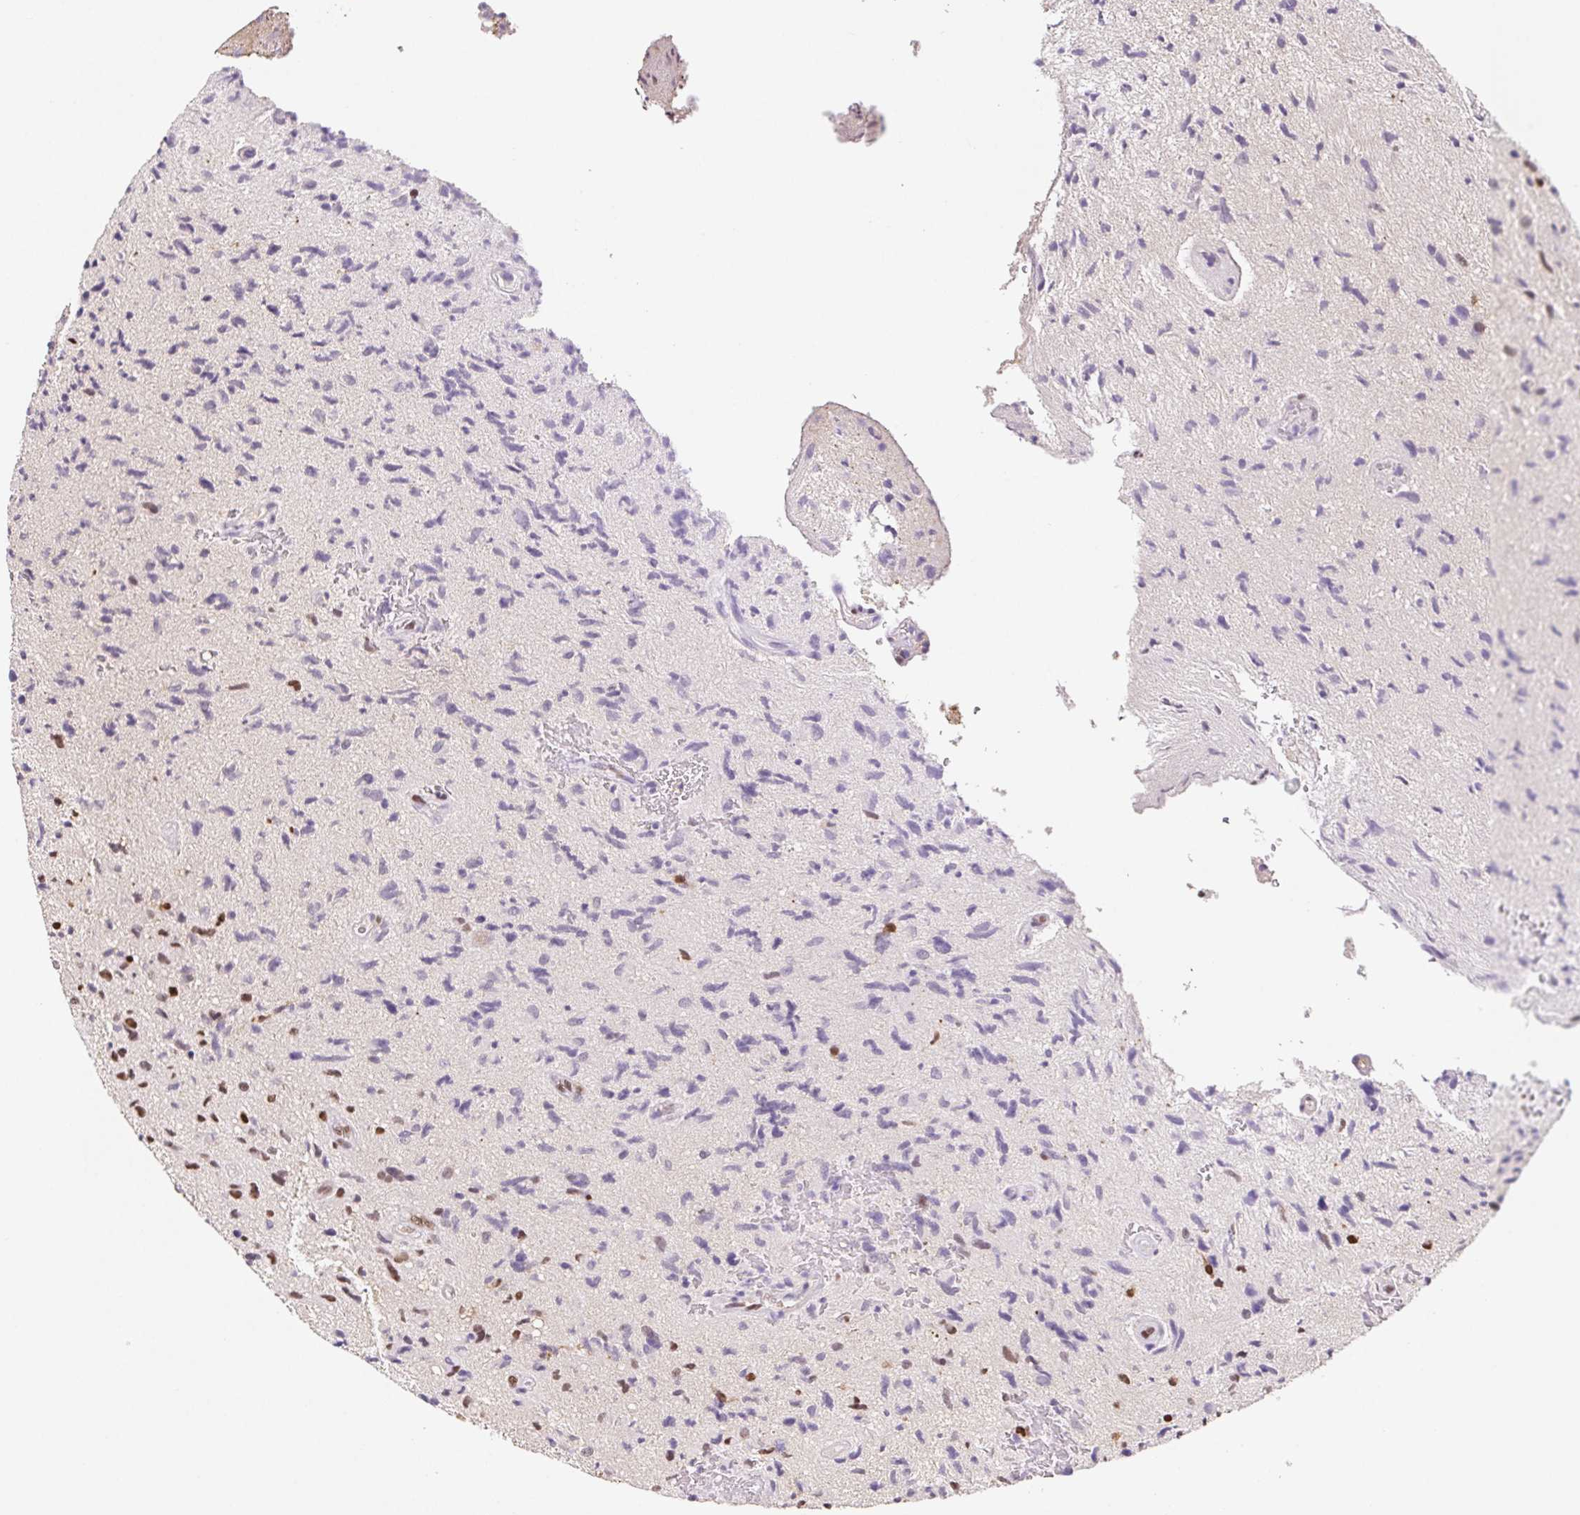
{"staining": {"intensity": "moderate", "quantity": "25%-75%", "location": "nuclear"}, "tissue": "glioma", "cell_type": "Tumor cells", "image_type": "cancer", "snomed": [{"axis": "morphology", "description": "Glioma, malignant, High grade"}, {"axis": "topography", "description": "Brain"}], "caption": "This micrograph exhibits immunohistochemistry (IHC) staining of human glioma, with medium moderate nuclear expression in about 25%-75% of tumor cells.", "gene": "SET", "patient": {"sex": "male", "age": 54}}